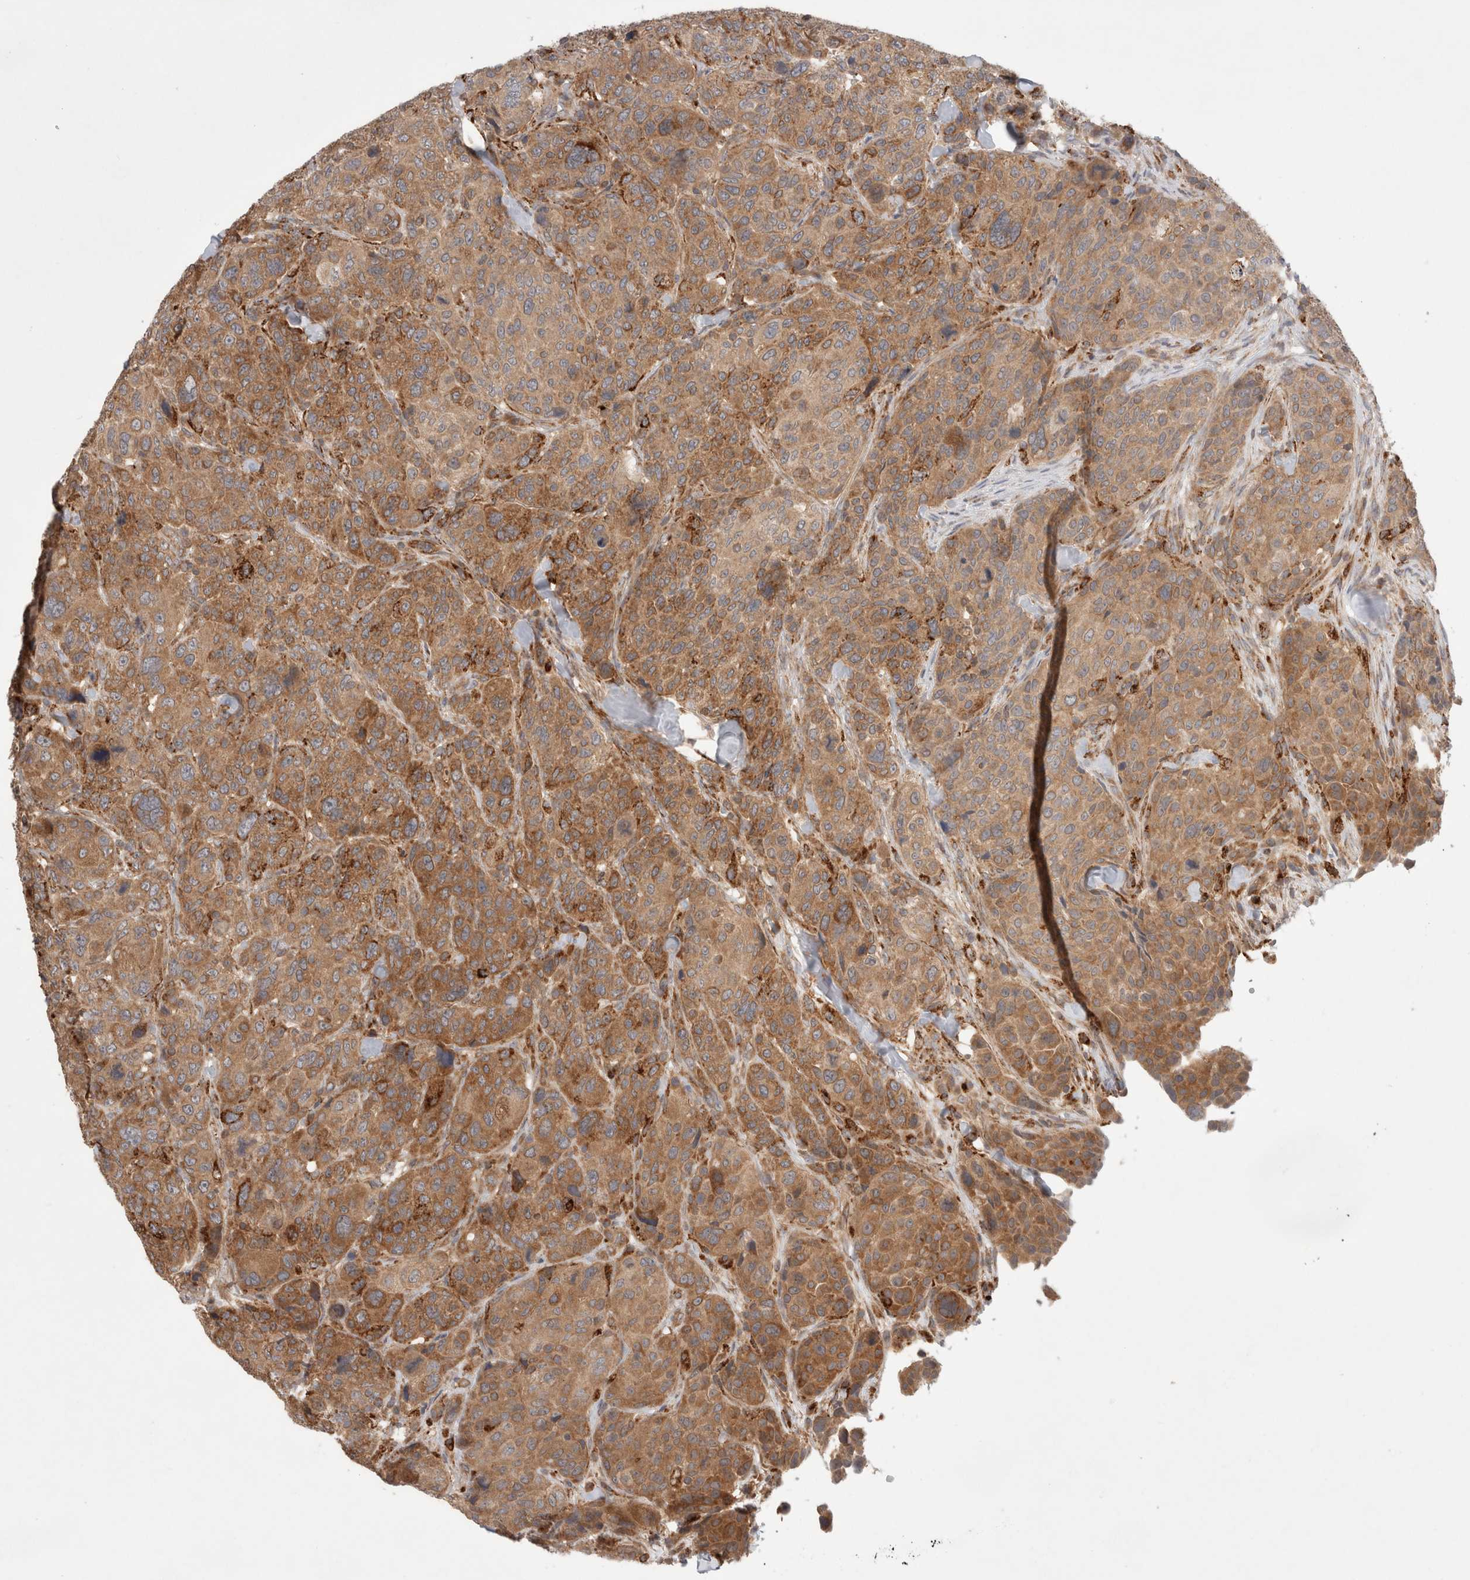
{"staining": {"intensity": "moderate", "quantity": ">75%", "location": "cytoplasmic/membranous"}, "tissue": "breast cancer", "cell_type": "Tumor cells", "image_type": "cancer", "snomed": [{"axis": "morphology", "description": "Duct carcinoma"}, {"axis": "topography", "description": "Breast"}], "caption": "Immunohistochemical staining of breast cancer (invasive ductal carcinoma) exhibits medium levels of moderate cytoplasmic/membranous expression in approximately >75% of tumor cells. (DAB (3,3'-diaminobenzidine) IHC with brightfield microscopy, high magnification).", "gene": "HROB", "patient": {"sex": "female", "age": 37}}